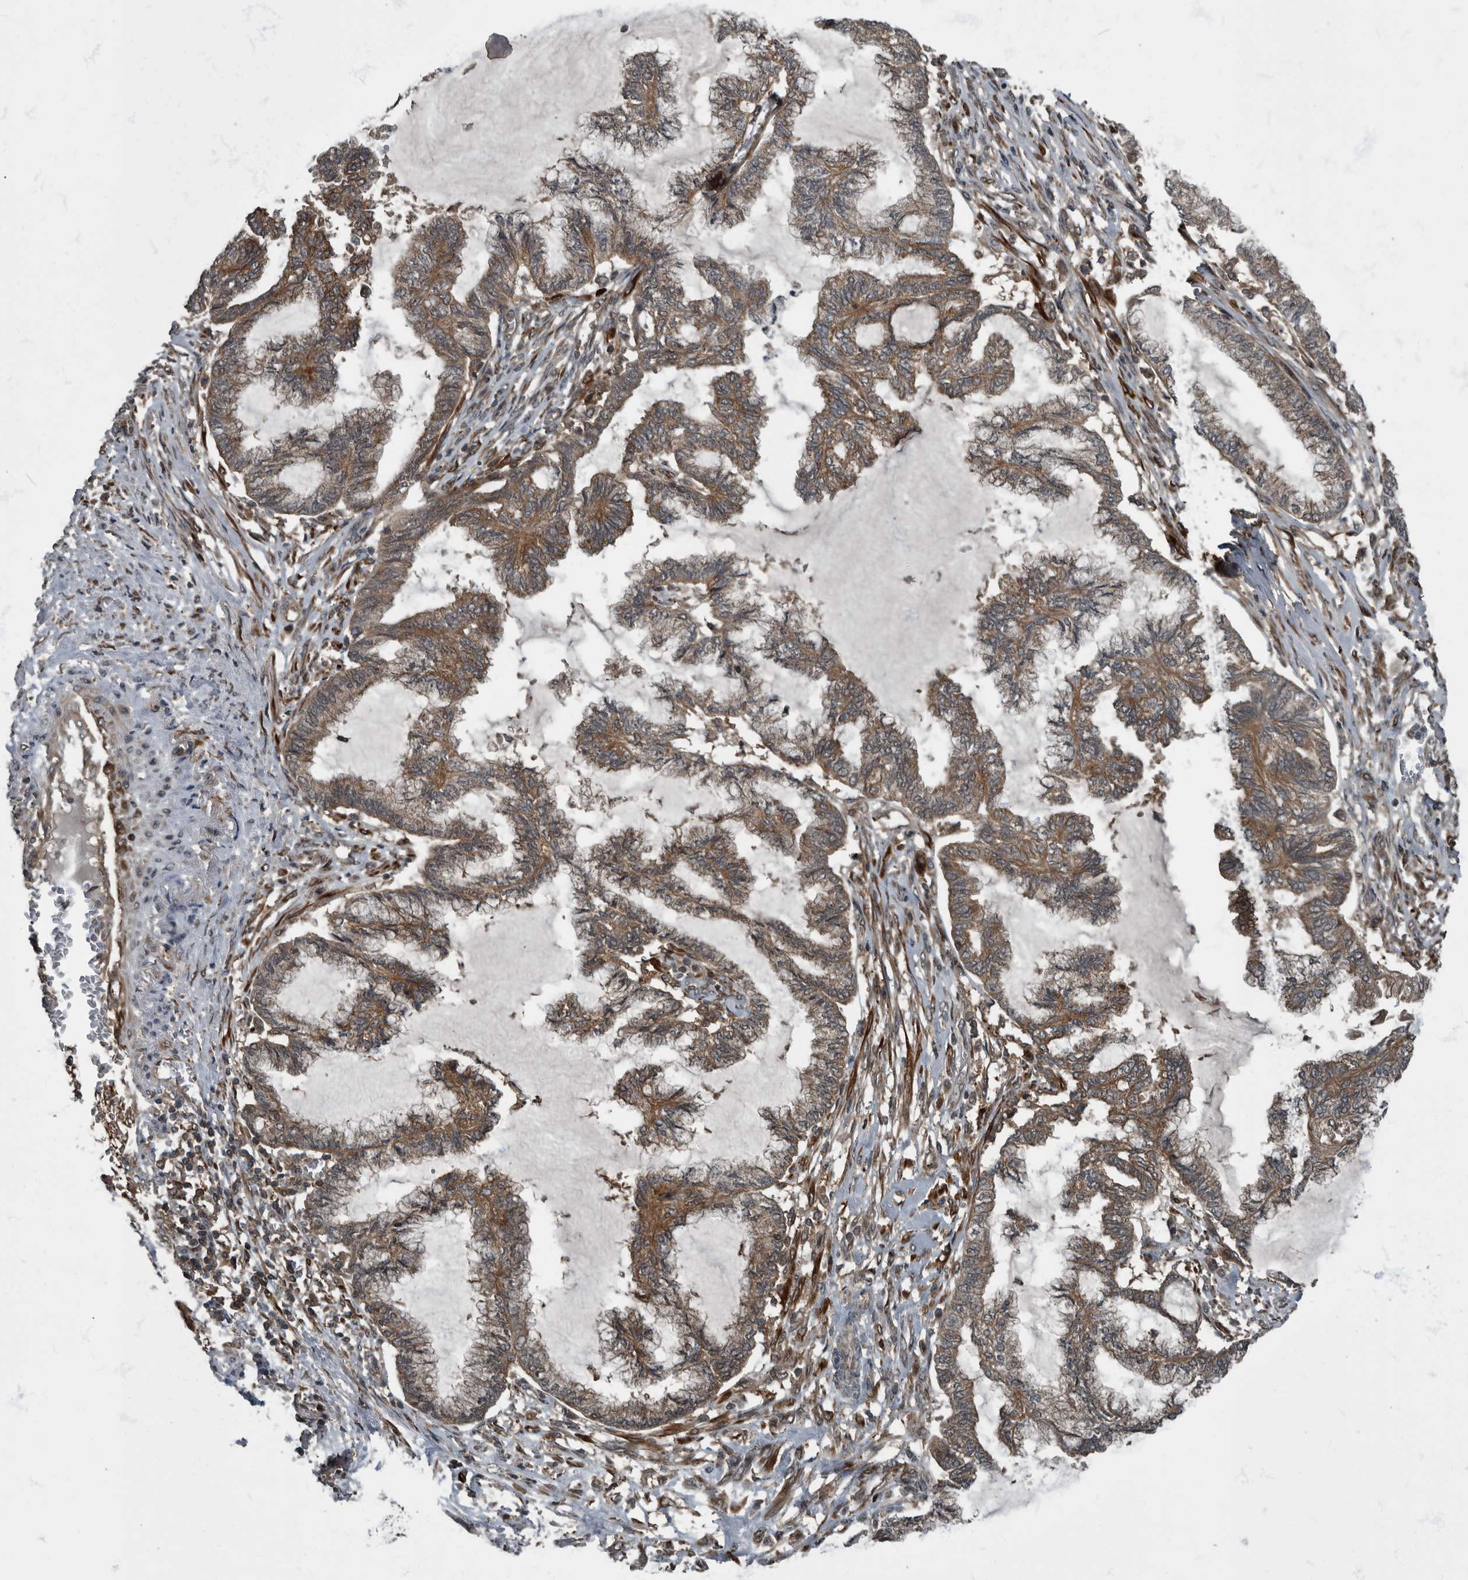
{"staining": {"intensity": "moderate", "quantity": ">75%", "location": "cytoplasmic/membranous"}, "tissue": "endometrial cancer", "cell_type": "Tumor cells", "image_type": "cancer", "snomed": [{"axis": "morphology", "description": "Adenocarcinoma, NOS"}, {"axis": "topography", "description": "Endometrium"}], "caption": "Protein expression analysis of endometrial cancer displays moderate cytoplasmic/membranous positivity in approximately >75% of tumor cells. The protein is stained brown, and the nuclei are stained in blue (DAB IHC with brightfield microscopy, high magnification).", "gene": "RABGGTB", "patient": {"sex": "female", "age": 86}}